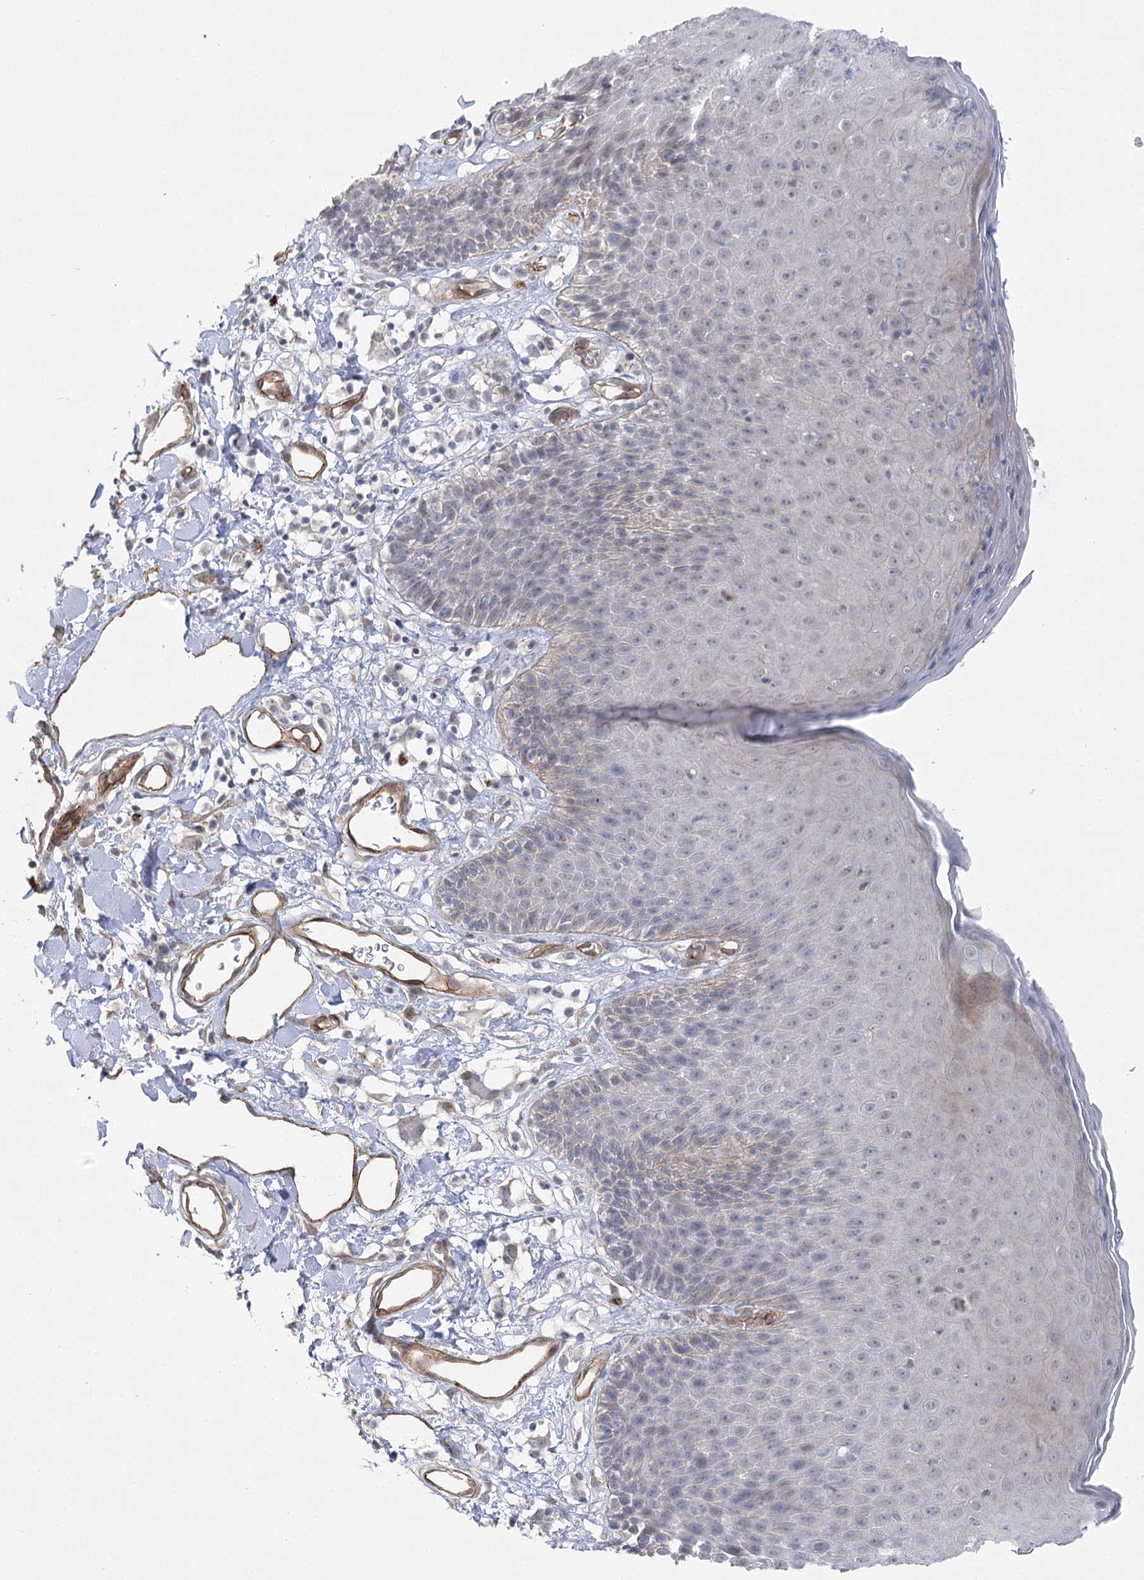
{"staining": {"intensity": "strong", "quantity": "<25%", "location": "cytoplasmic/membranous"}, "tissue": "skin", "cell_type": "Epidermal cells", "image_type": "normal", "snomed": [{"axis": "morphology", "description": "Normal tissue, NOS"}, {"axis": "topography", "description": "Vulva"}], "caption": "The image demonstrates immunohistochemical staining of unremarkable skin. There is strong cytoplasmic/membranous expression is seen in approximately <25% of epidermal cells.", "gene": "AMTN", "patient": {"sex": "female", "age": 68}}